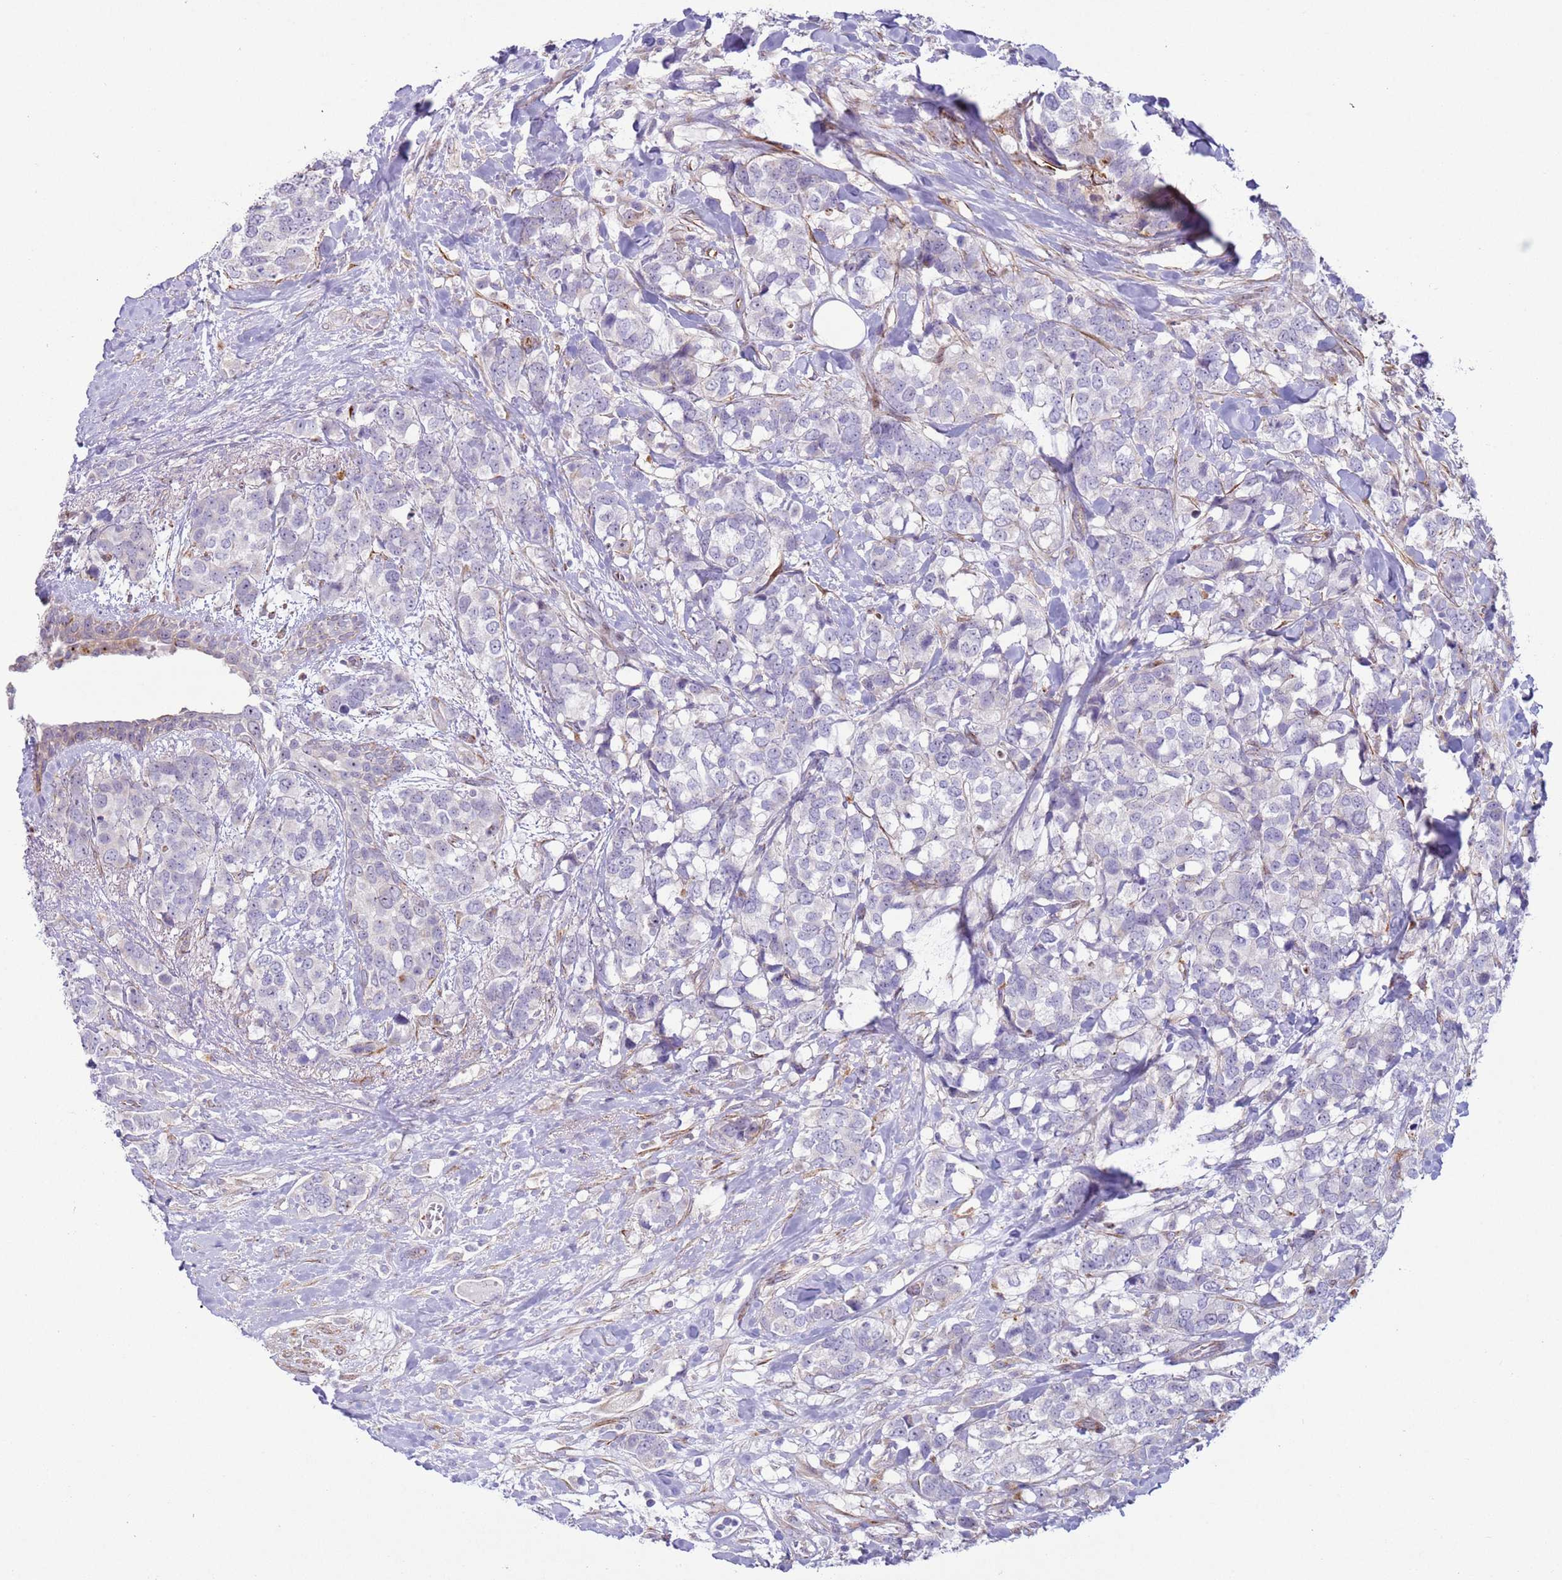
{"staining": {"intensity": "negative", "quantity": "none", "location": "none"}, "tissue": "breast cancer", "cell_type": "Tumor cells", "image_type": "cancer", "snomed": [{"axis": "morphology", "description": "Lobular carcinoma"}, {"axis": "topography", "description": "Breast"}], "caption": "This is an immunohistochemistry (IHC) histopathology image of breast cancer (lobular carcinoma). There is no expression in tumor cells.", "gene": "HEATR1", "patient": {"sex": "female", "age": 59}}